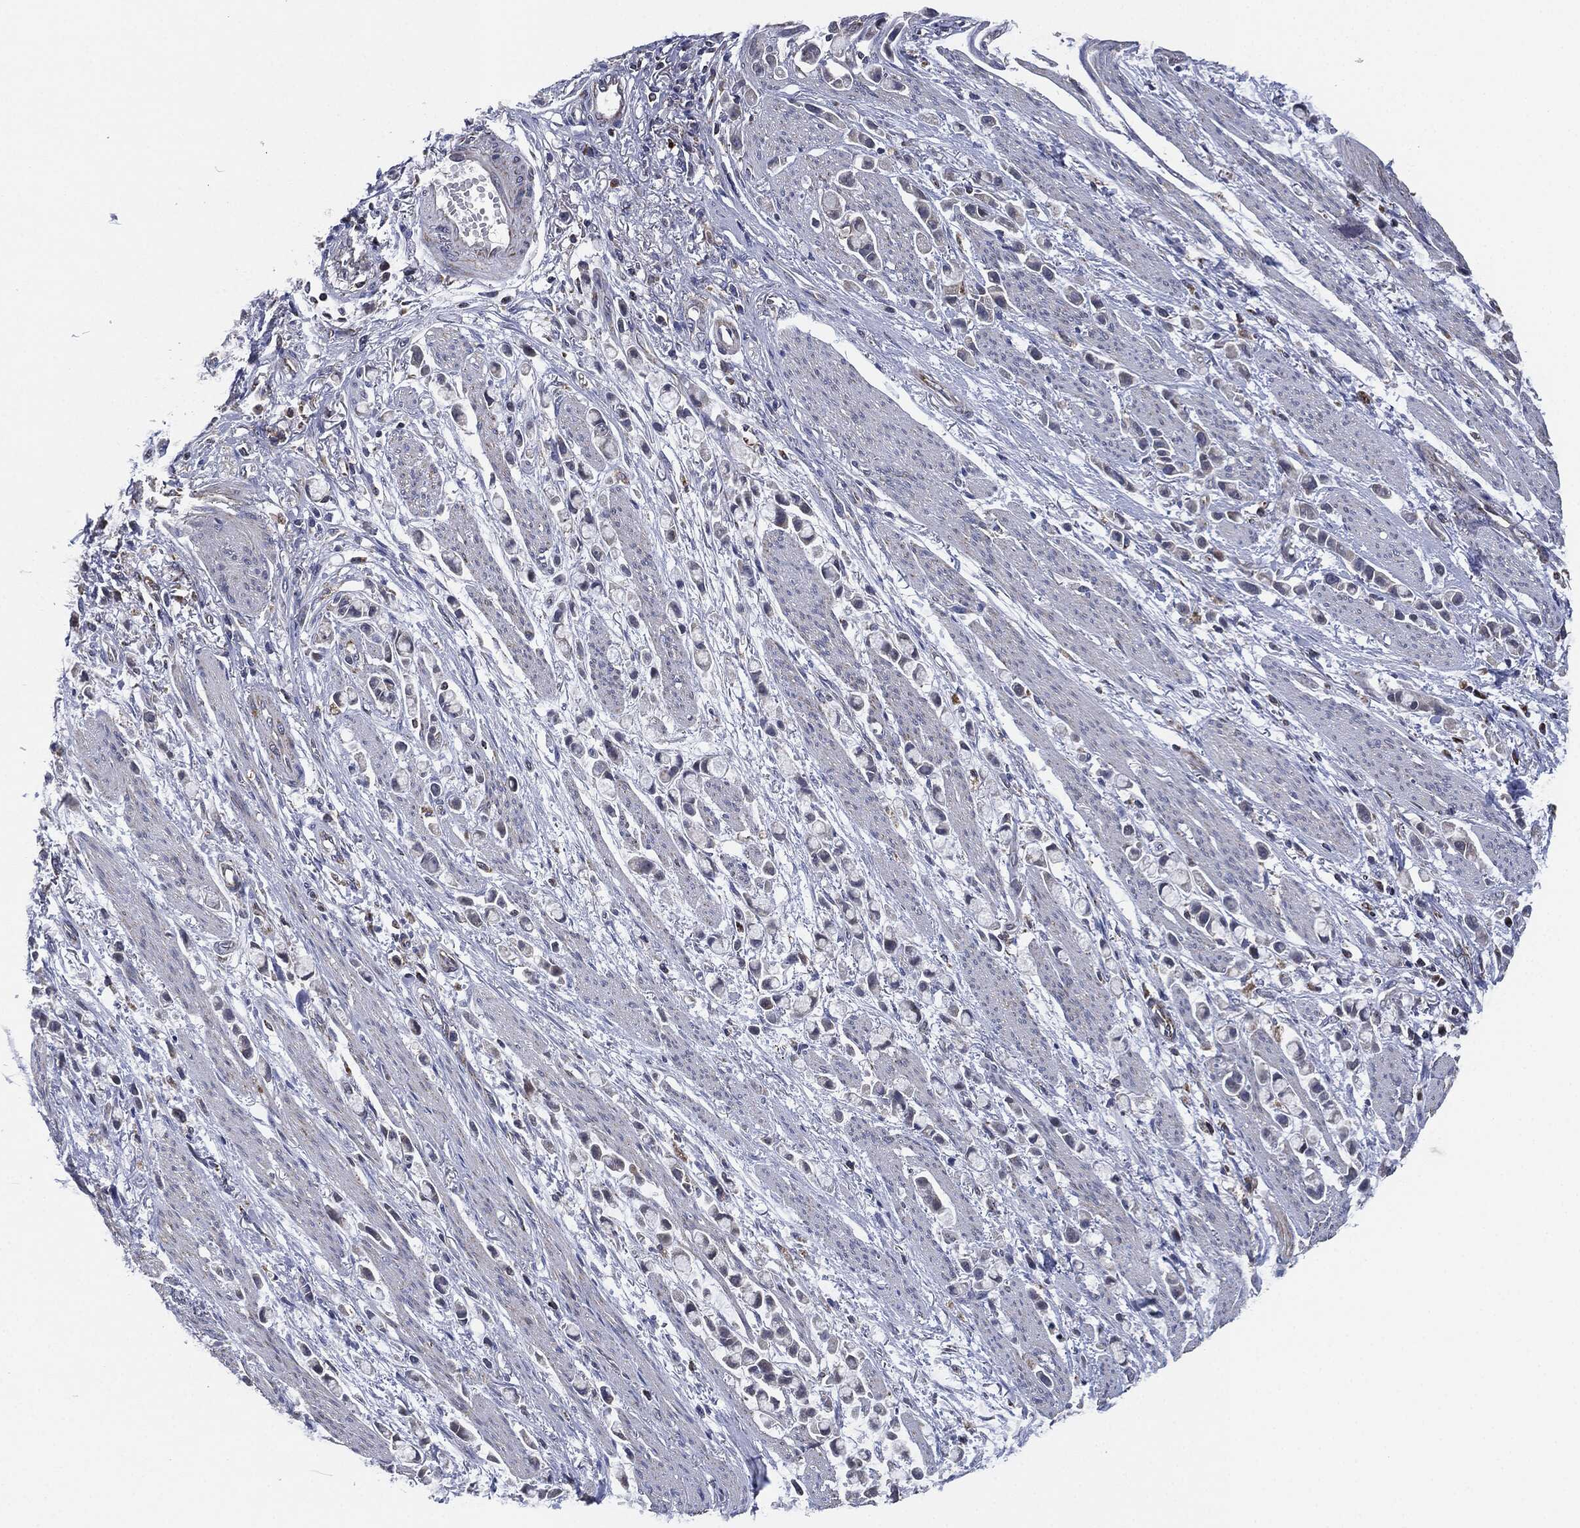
{"staining": {"intensity": "negative", "quantity": "none", "location": "none"}, "tissue": "stomach cancer", "cell_type": "Tumor cells", "image_type": "cancer", "snomed": [{"axis": "morphology", "description": "Adenocarcinoma, NOS"}, {"axis": "topography", "description": "Stomach"}], "caption": "A high-resolution photomicrograph shows immunohistochemistry (IHC) staining of stomach cancer (adenocarcinoma), which exhibits no significant staining in tumor cells. (Stains: DAB (3,3'-diaminobenzidine) IHC with hematoxylin counter stain, Microscopy: brightfield microscopy at high magnification).", "gene": "NDUFV2", "patient": {"sex": "female", "age": 81}}